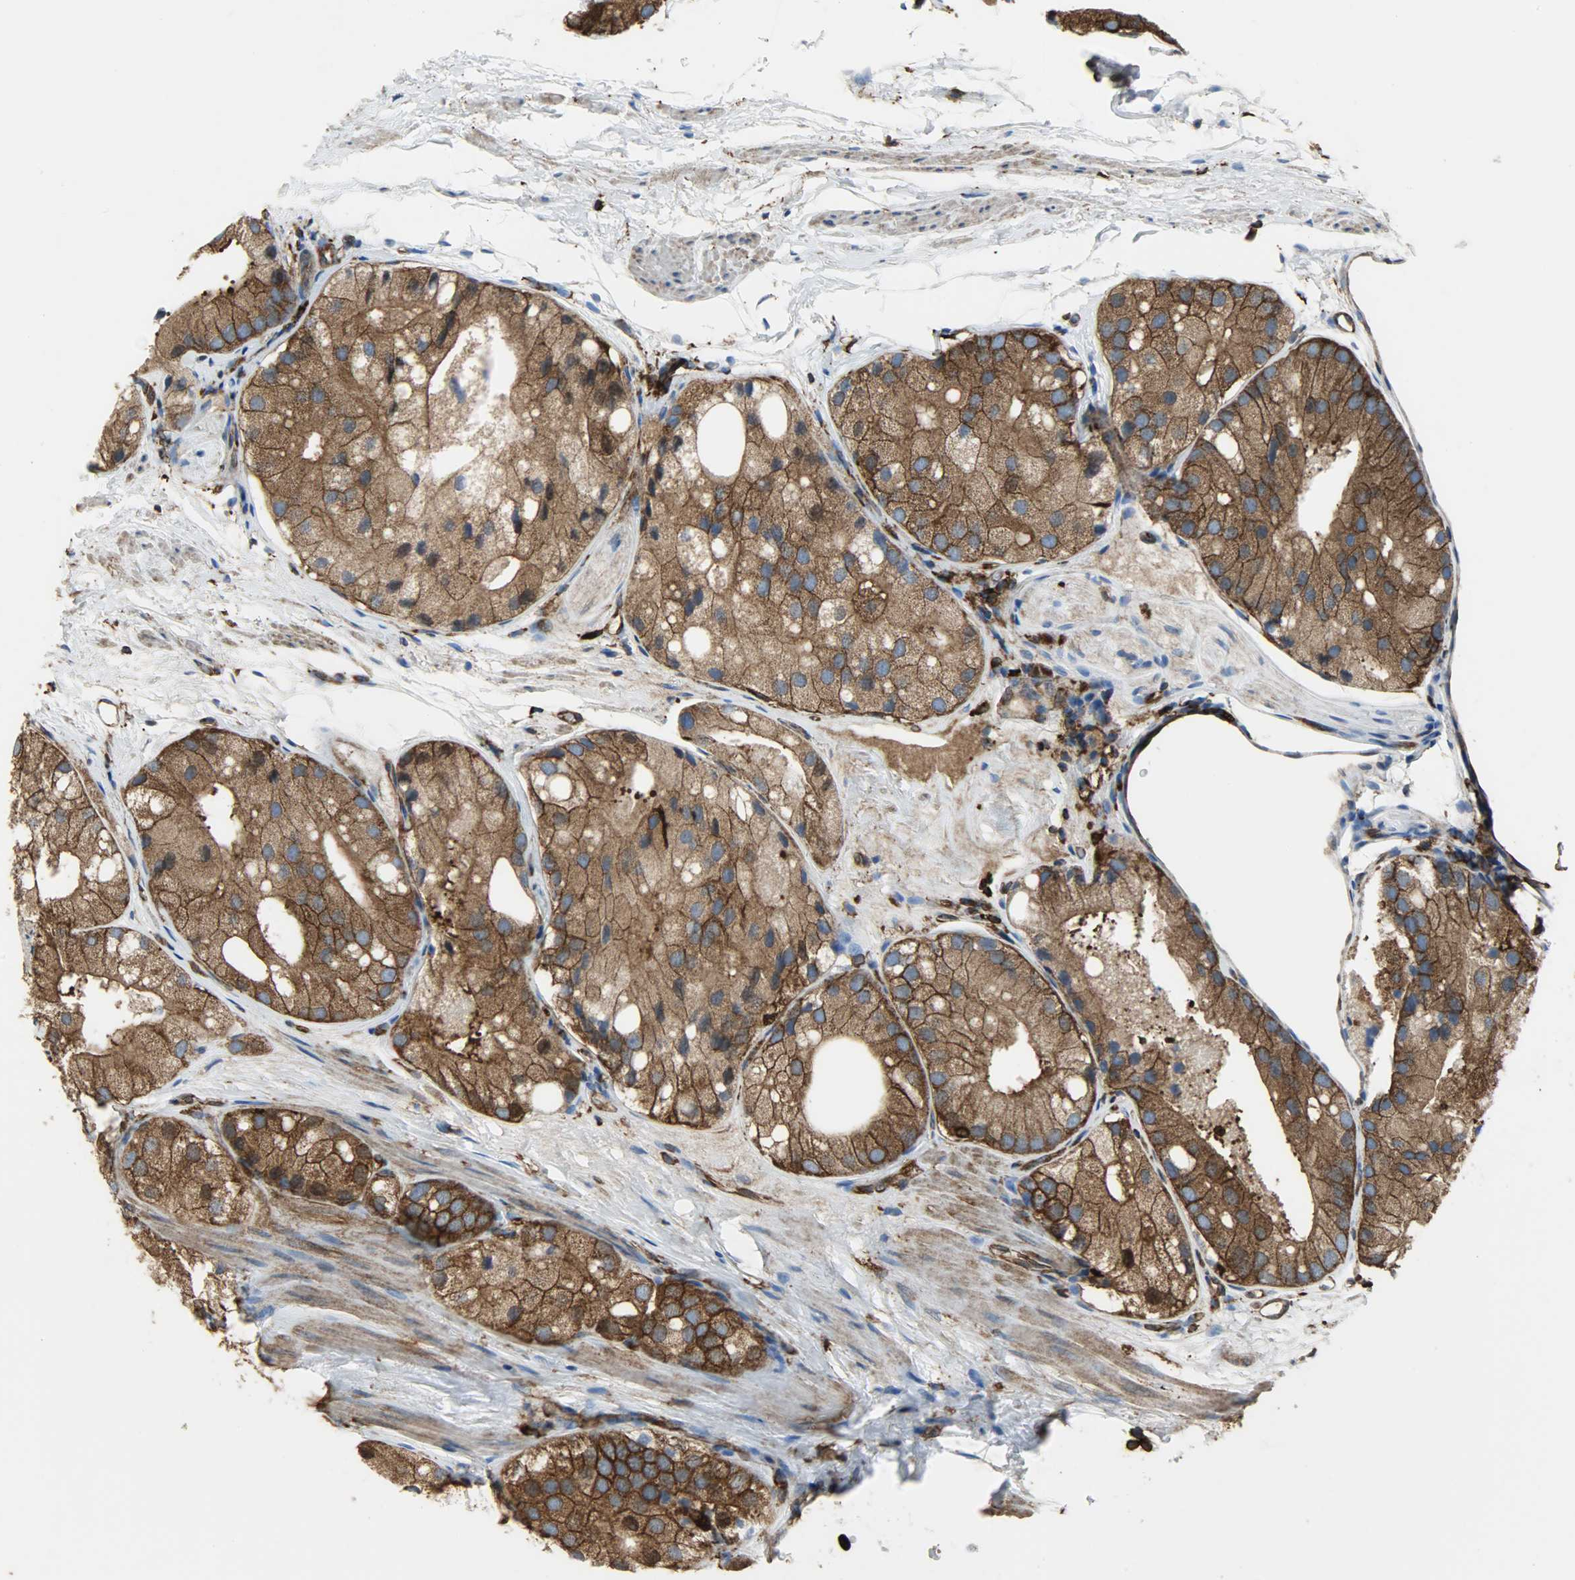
{"staining": {"intensity": "strong", "quantity": ">75%", "location": "cytoplasmic/membranous"}, "tissue": "prostate cancer", "cell_type": "Tumor cells", "image_type": "cancer", "snomed": [{"axis": "morphology", "description": "Adenocarcinoma, Low grade"}, {"axis": "topography", "description": "Prostate"}], "caption": "The micrograph reveals a brown stain indicating the presence of a protein in the cytoplasmic/membranous of tumor cells in prostate cancer. (DAB (3,3'-diaminobenzidine) IHC with brightfield microscopy, high magnification).", "gene": "VASP", "patient": {"sex": "male", "age": 69}}